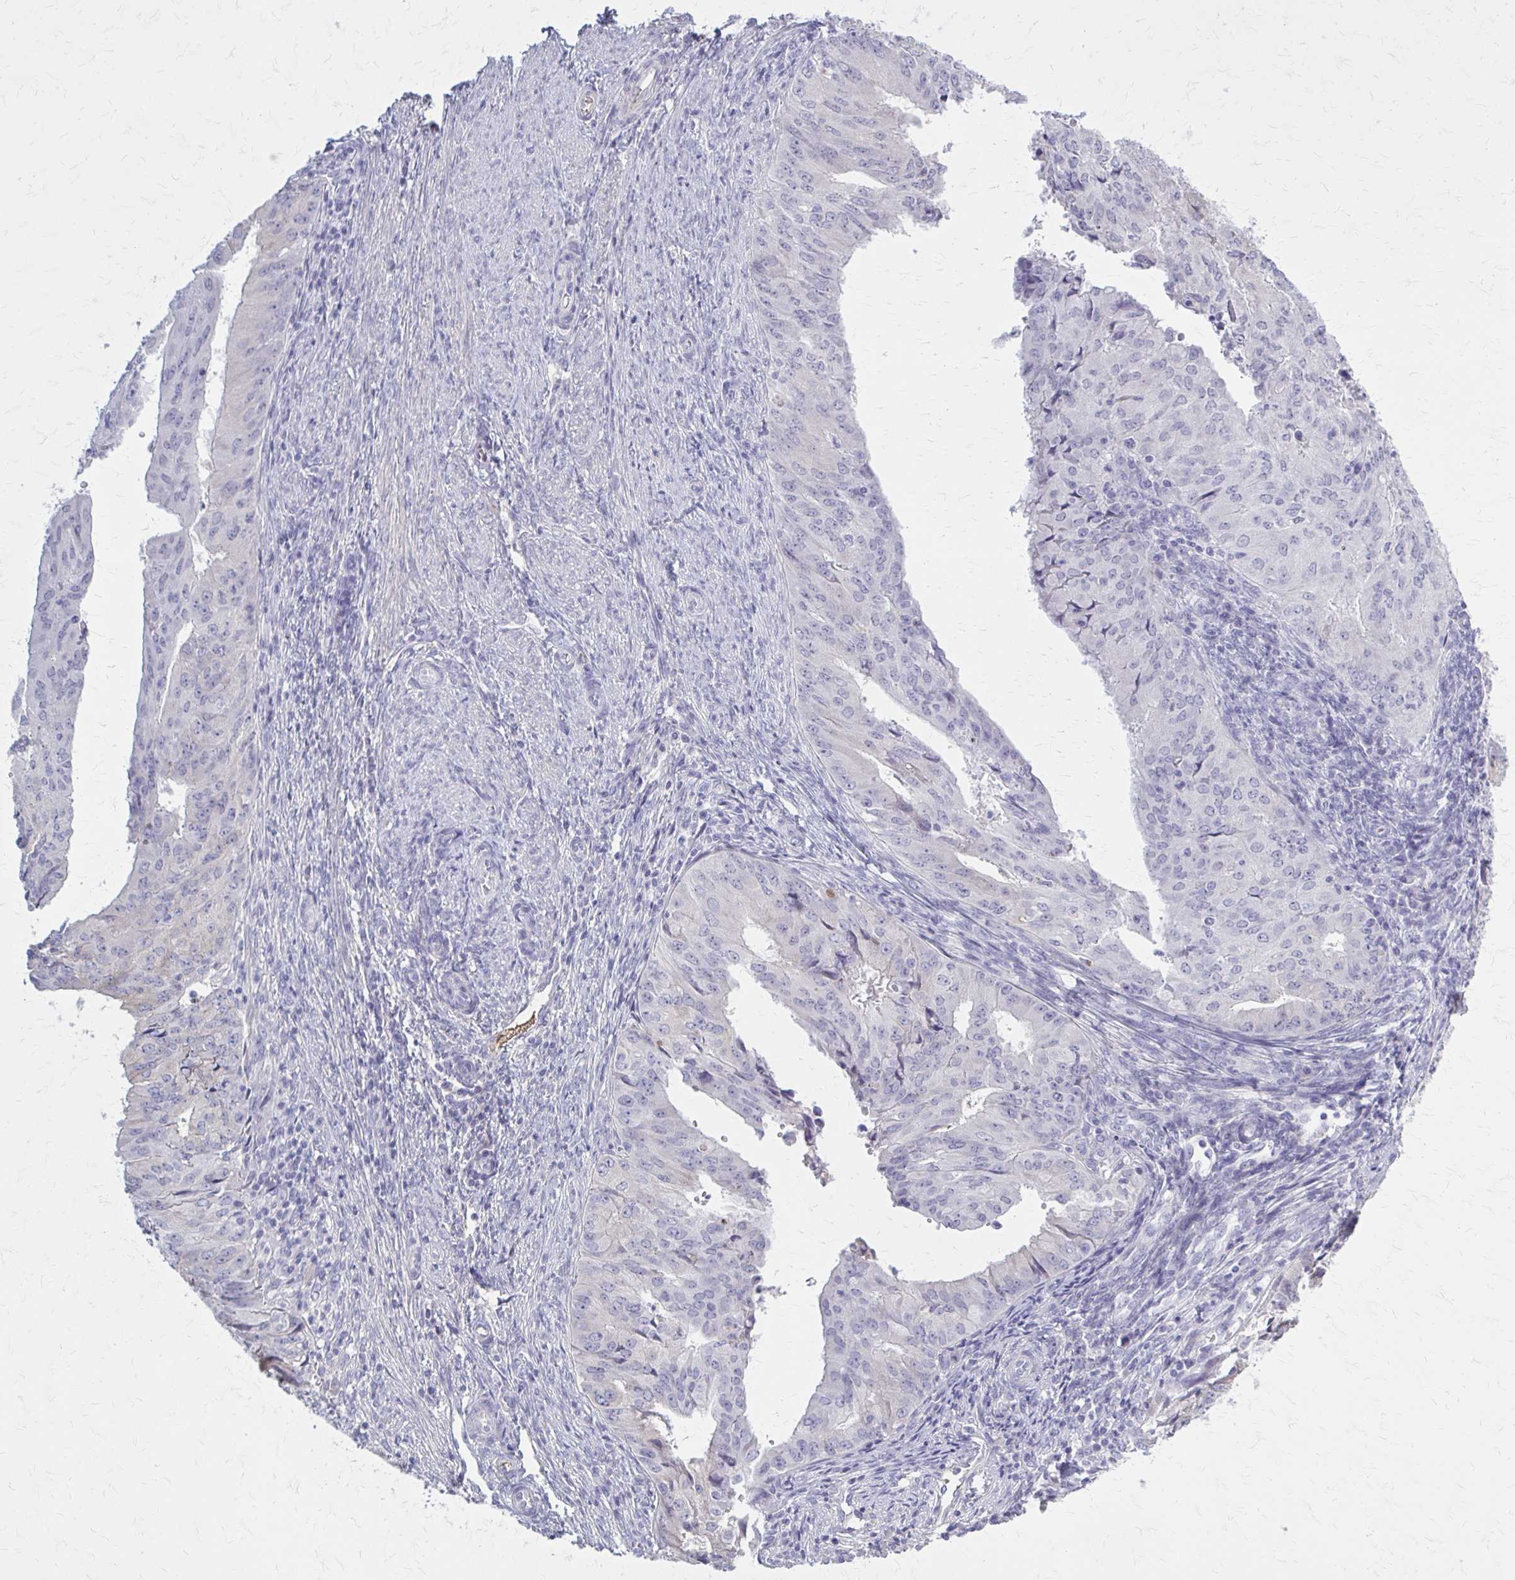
{"staining": {"intensity": "negative", "quantity": "none", "location": "none"}, "tissue": "endometrial cancer", "cell_type": "Tumor cells", "image_type": "cancer", "snomed": [{"axis": "morphology", "description": "Adenocarcinoma, NOS"}, {"axis": "topography", "description": "Endometrium"}], "caption": "Tumor cells are negative for protein expression in human endometrial cancer.", "gene": "SERPIND1", "patient": {"sex": "female", "age": 50}}